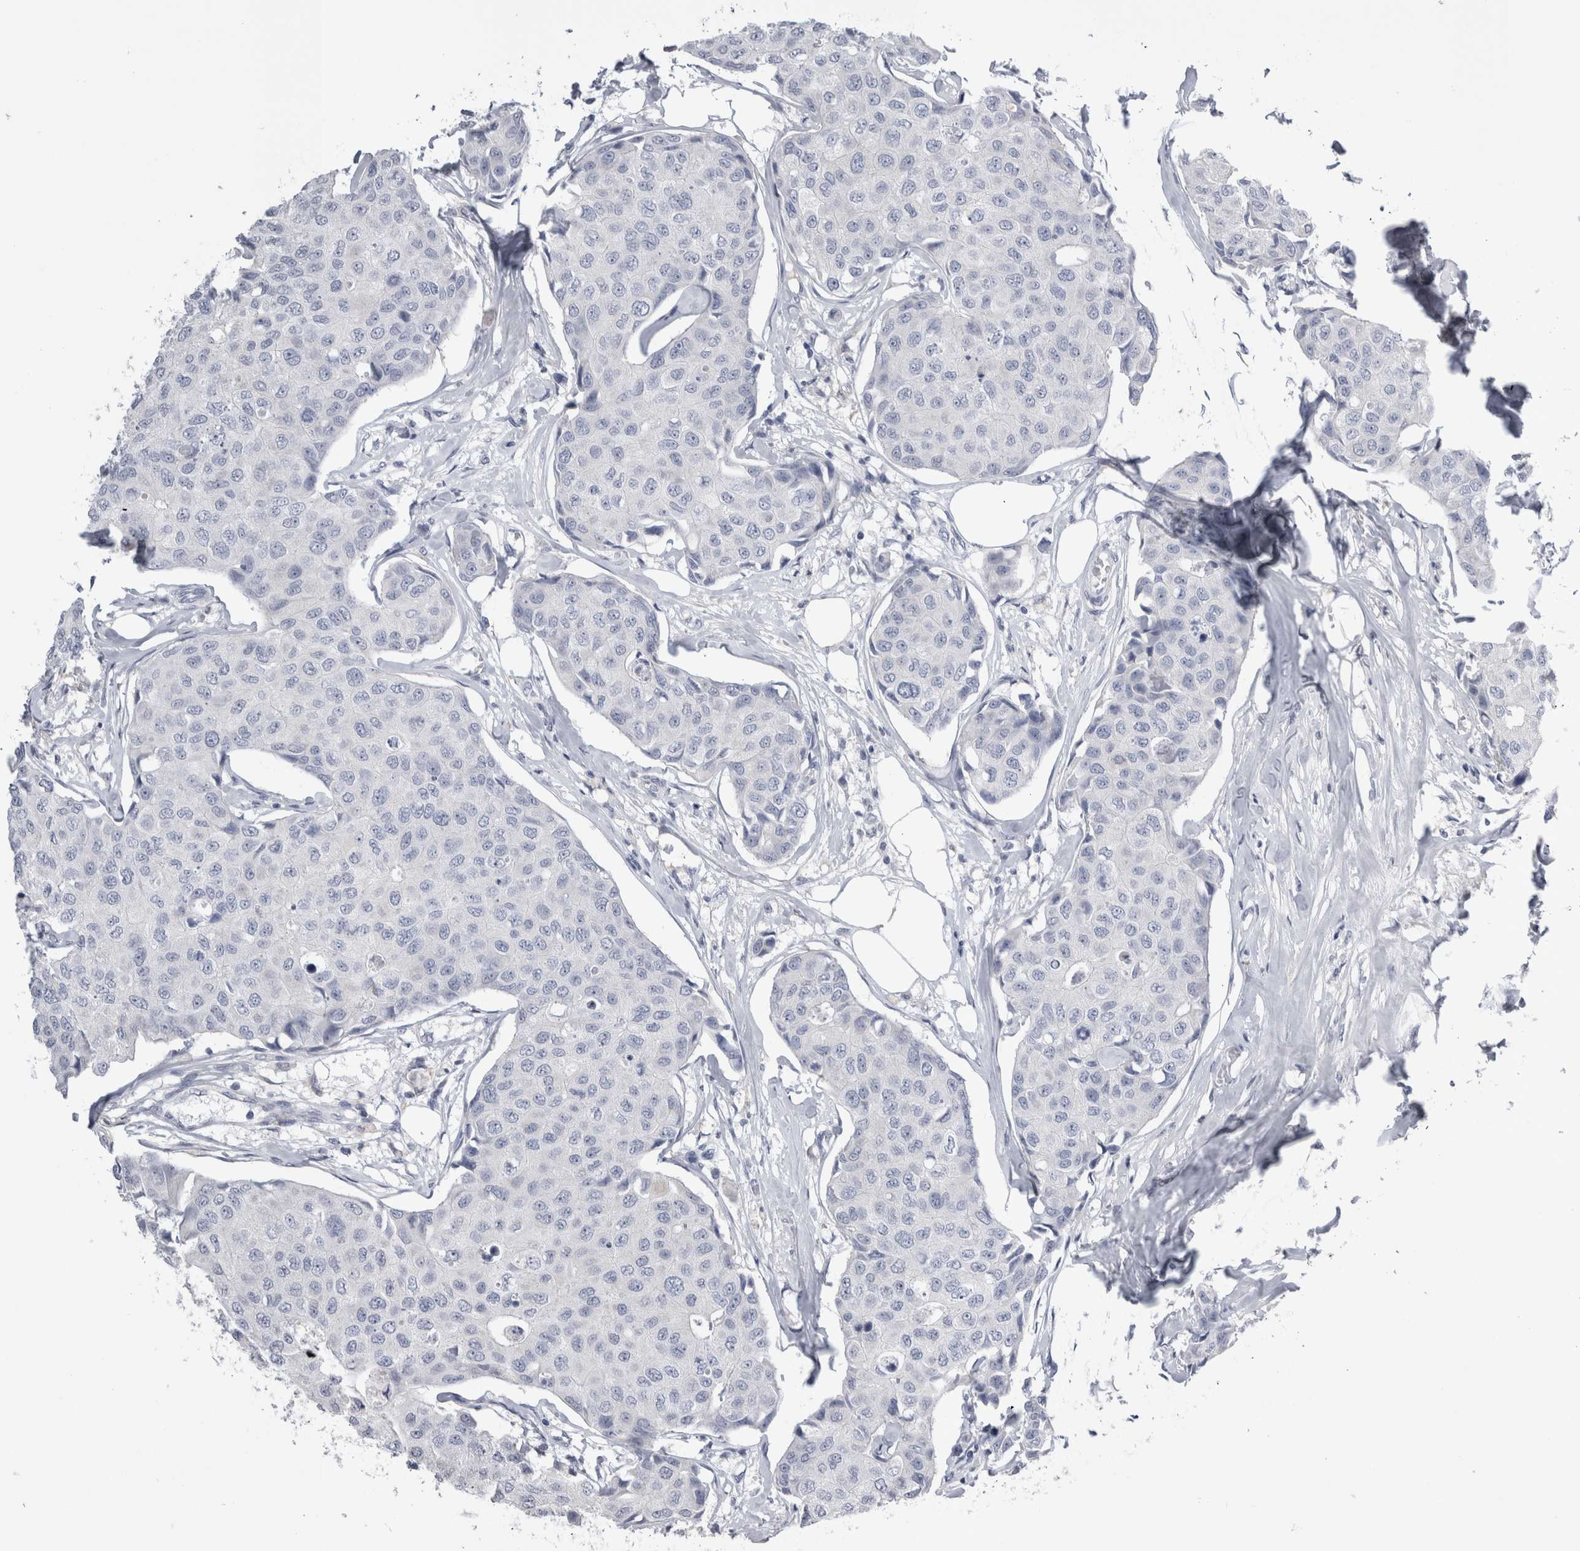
{"staining": {"intensity": "negative", "quantity": "none", "location": "none"}, "tissue": "breast cancer", "cell_type": "Tumor cells", "image_type": "cancer", "snomed": [{"axis": "morphology", "description": "Duct carcinoma"}, {"axis": "topography", "description": "Breast"}], "caption": "Immunohistochemistry histopathology image of neoplastic tissue: breast cancer stained with DAB (3,3'-diaminobenzidine) exhibits no significant protein positivity in tumor cells. Brightfield microscopy of immunohistochemistry stained with DAB (brown) and hematoxylin (blue), captured at high magnification.", "gene": "DHRS4", "patient": {"sex": "female", "age": 80}}